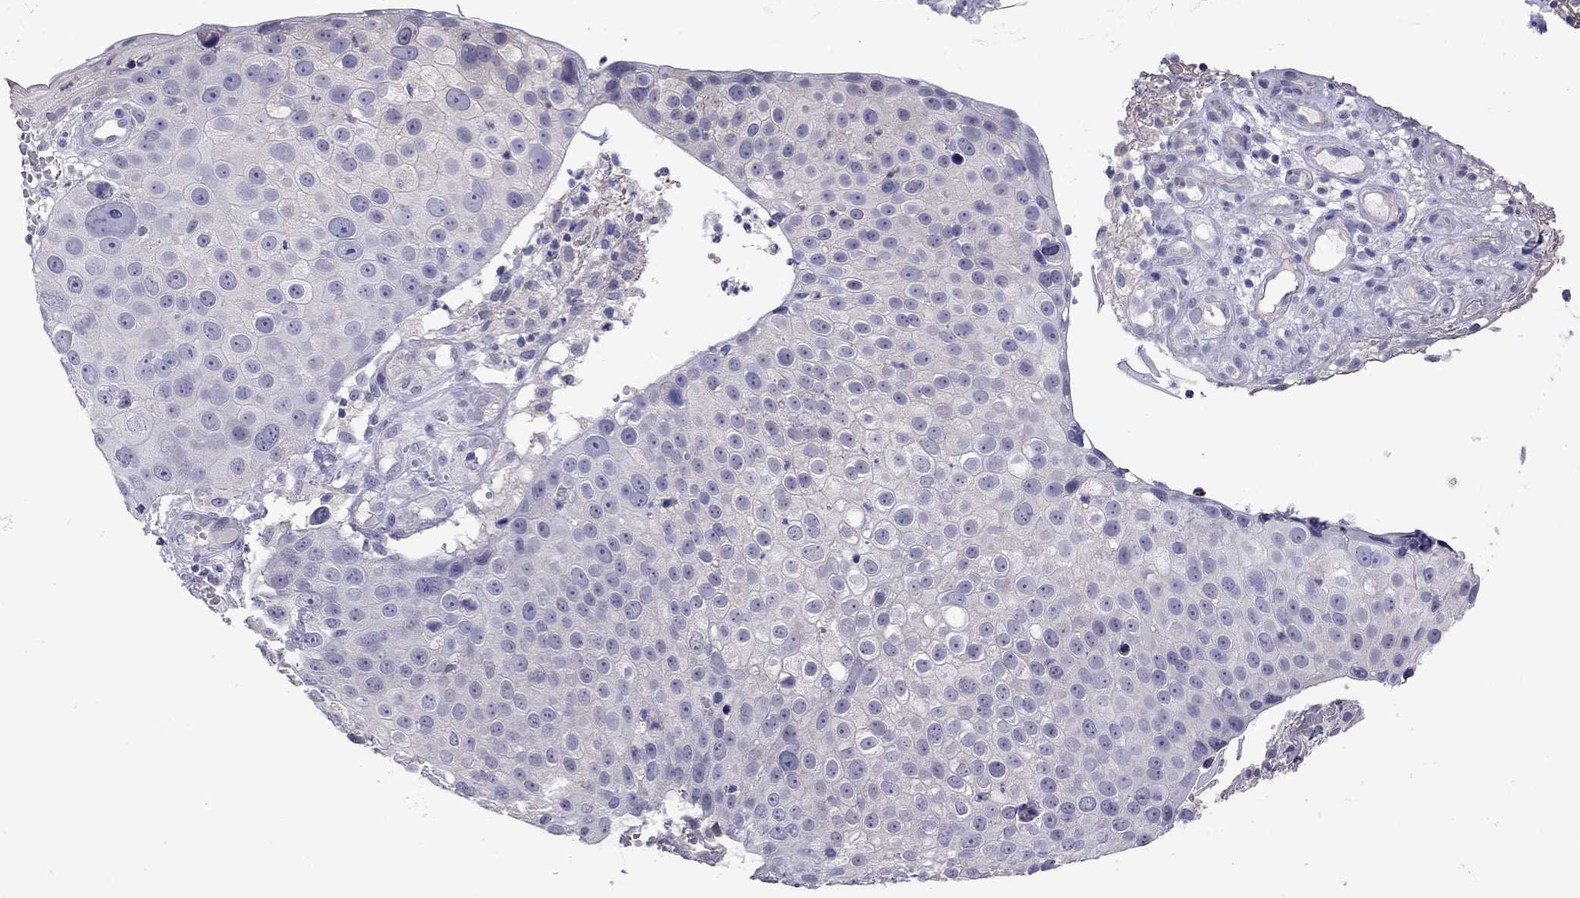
{"staining": {"intensity": "negative", "quantity": "none", "location": "none"}, "tissue": "skin cancer", "cell_type": "Tumor cells", "image_type": "cancer", "snomed": [{"axis": "morphology", "description": "Squamous cell carcinoma, NOS"}, {"axis": "topography", "description": "Skin"}], "caption": "This is an immunohistochemistry (IHC) image of human skin cancer. There is no staining in tumor cells.", "gene": "FEZ1", "patient": {"sex": "male", "age": 71}}